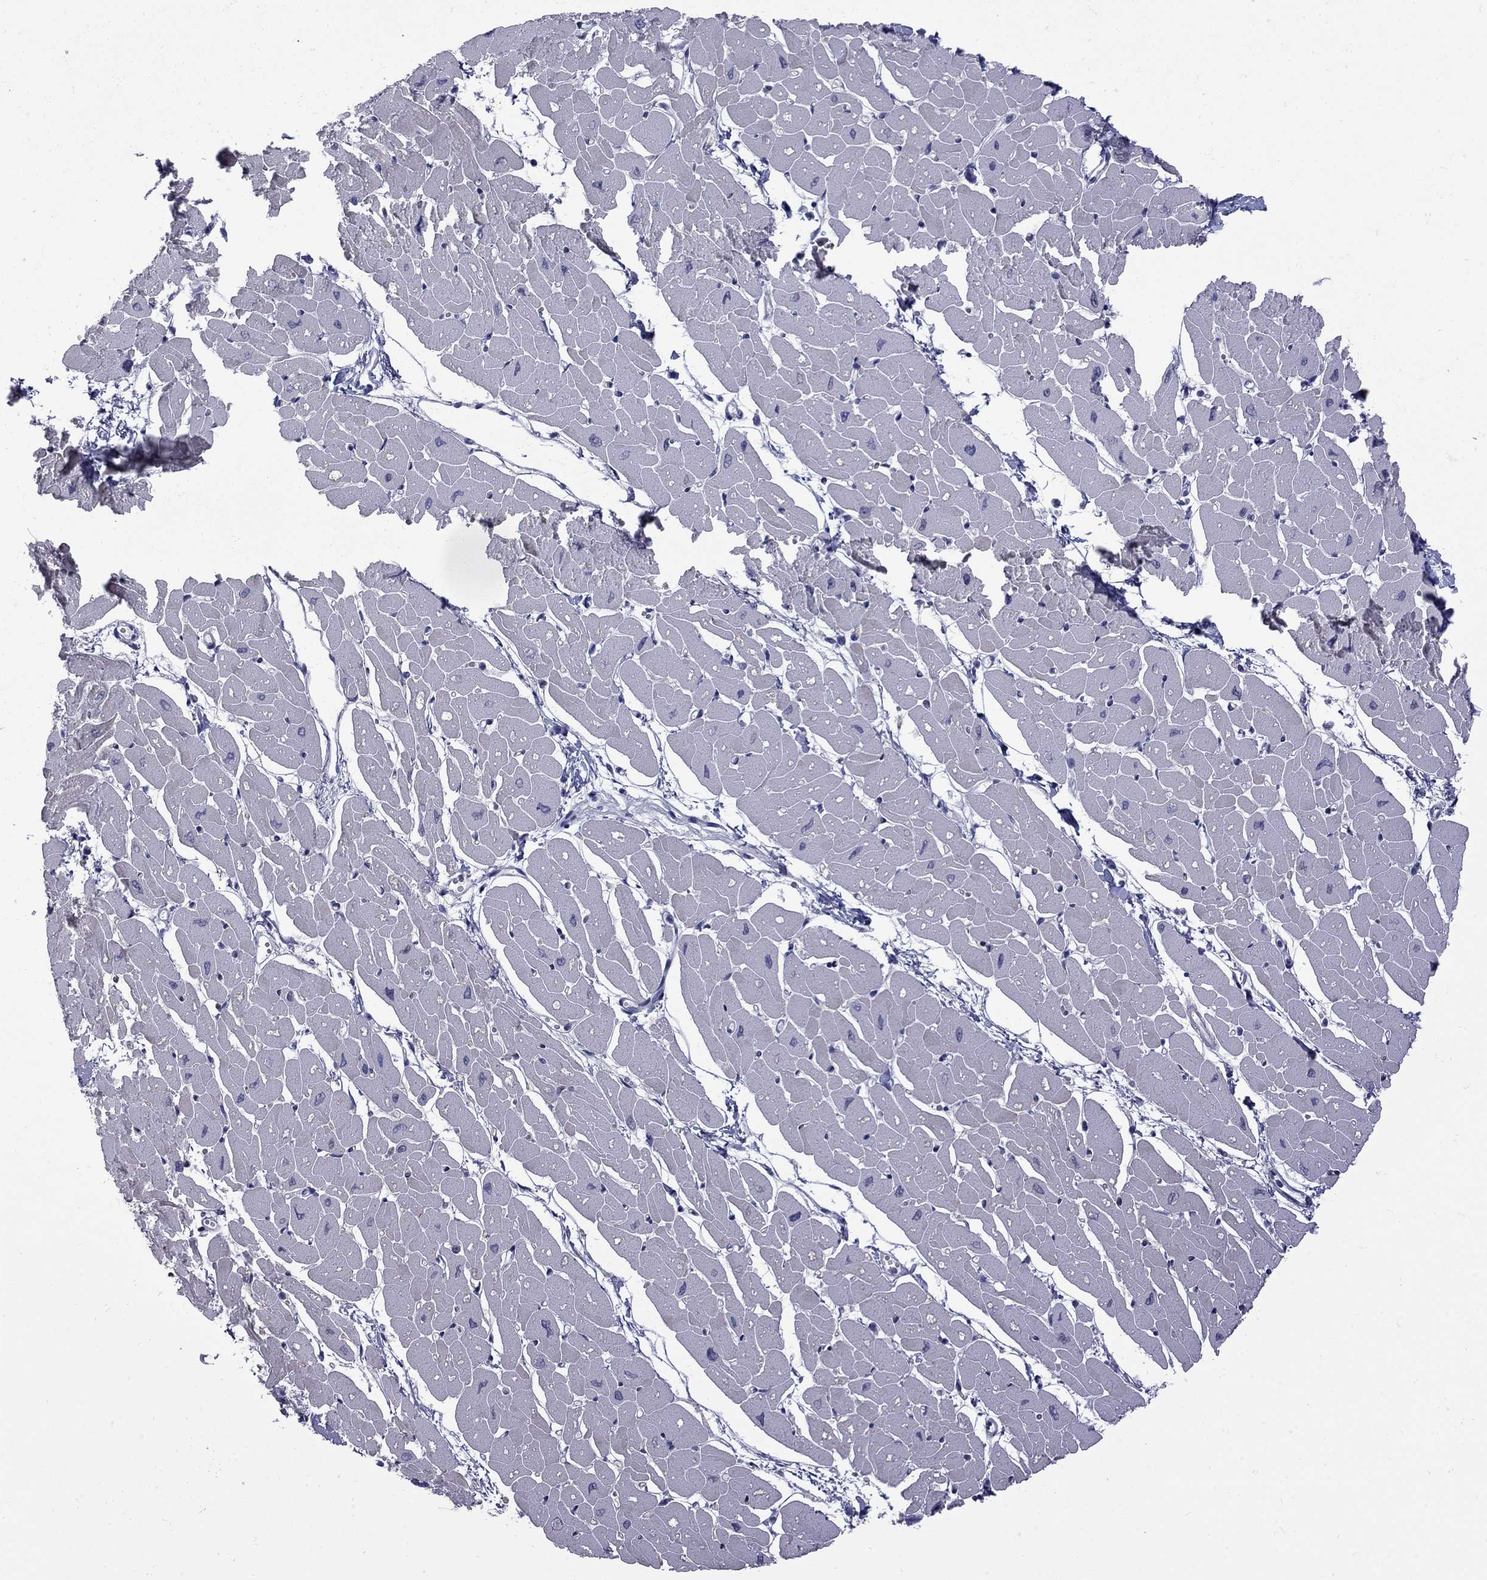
{"staining": {"intensity": "negative", "quantity": "none", "location": "none"}, "tissue": "heart muscle", "cell_type": "Cardiomyocytes", "image_type": "normal", "snomed": [{"axis": "morphology", "description": "Normal tissue, NOS"}, {"axis": "topography", "description": "Heart"}], "caption": "Immunohistochemistry of benign human heart muscle exhibits no expression in cardiomyocytes.", "gene": "NRARP", "patient": {"sex": "male", "age": 57}}